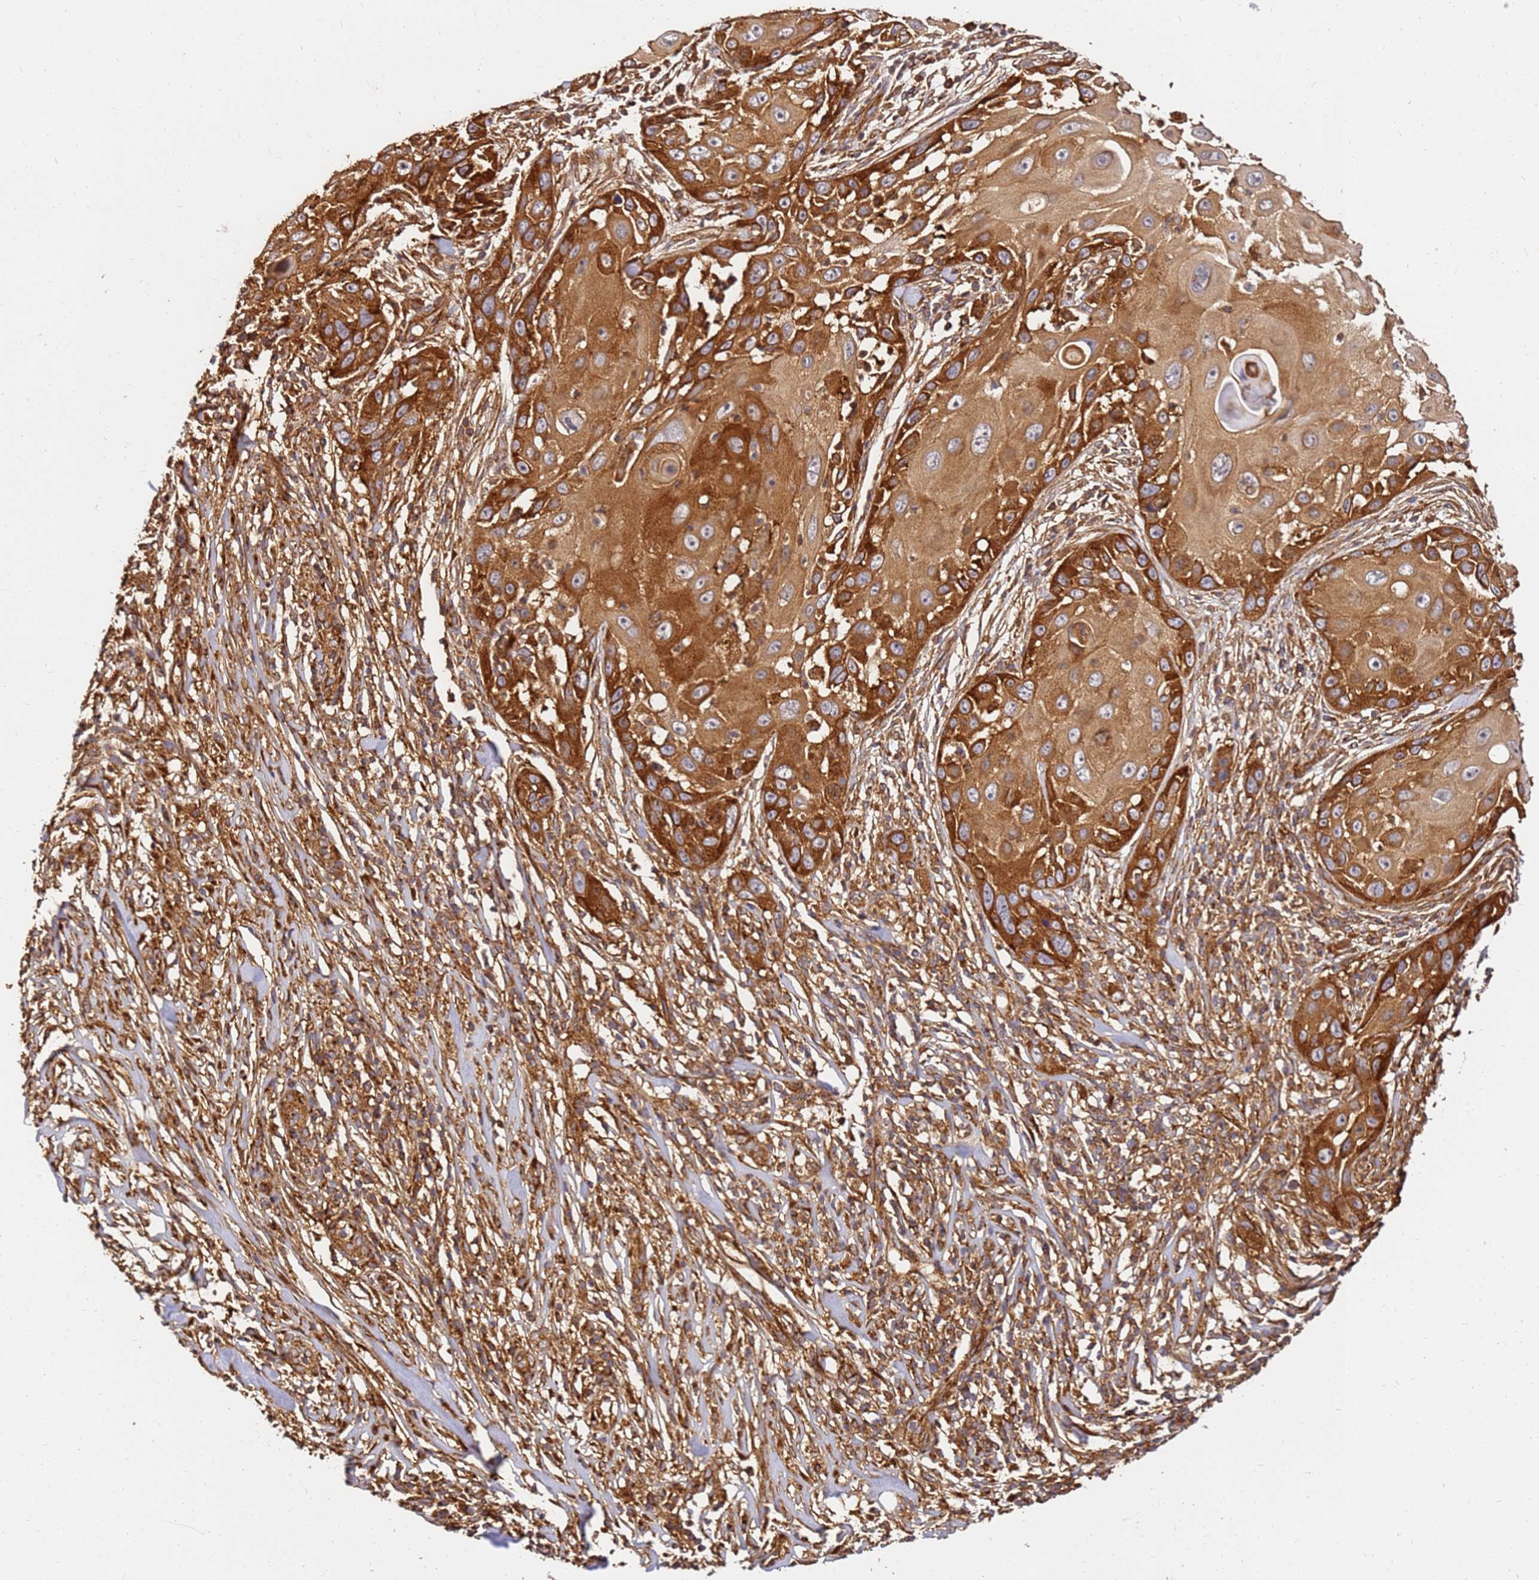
{"staining": {"intensity": "strong", "quantity": ">75%", "location": "cytoplasmic/membranous"}, "tissue": "skin cancer", "cell_type": "Tumor cells", "image_type": "cancer", "snomed": [{"axis": "morphology", "description": "Squamous cell carcinoma, NOS"}, {"axis": "topography", "description": "Skin"}], "caption": "Strong cytoplasmic/membranous positivity is appreciated in about >75% of tumor cells in skin cancer (squamous cell carcinoma).", "gene": "DVL3", "patient": {"sex": "female", "age": 44}}